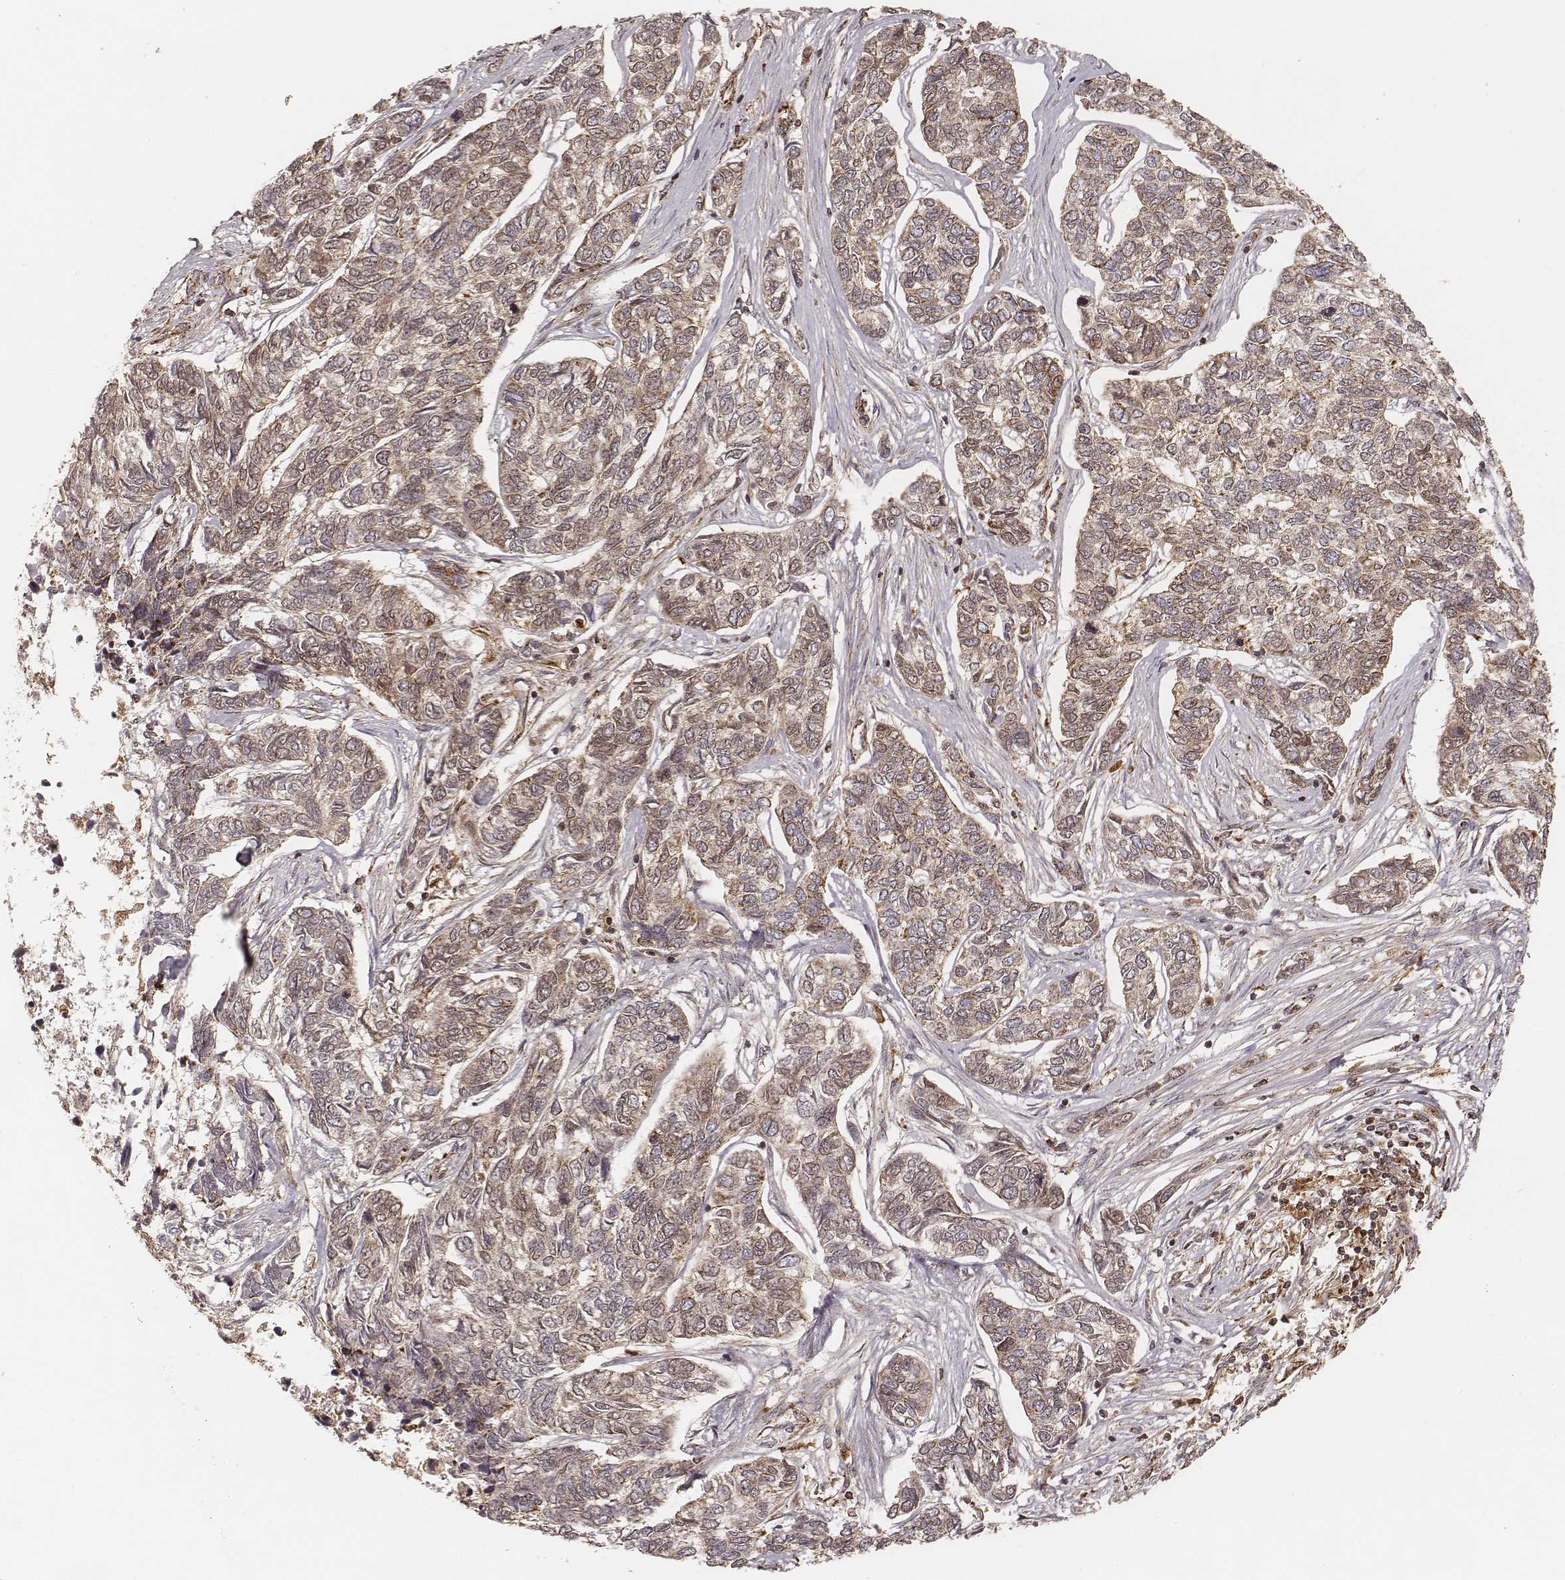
{"staining": {"intensity": "moderate", "quantity": ">75%", "location": "cytoplasmic/membranous"}, "tissue": "skin cancer", "cell_type": "Tumor cells", "image_type": "cancer", "snomed": [{"axis": "morphology", "description": "Basal cell carcinoma"}, {"axis": "topography", "description": "Skin"}], "caption": "This histopathology image exhibits skin cancer (basal cell carcinoma) stained with IHC to label a protein in brown. The cytoplasmic/membranous of tumor cells show moderate positivity for the protein. Nuclei are counter-stained blue.", "gene": "CS", "patient": {"sex": "female", "age": 65}}